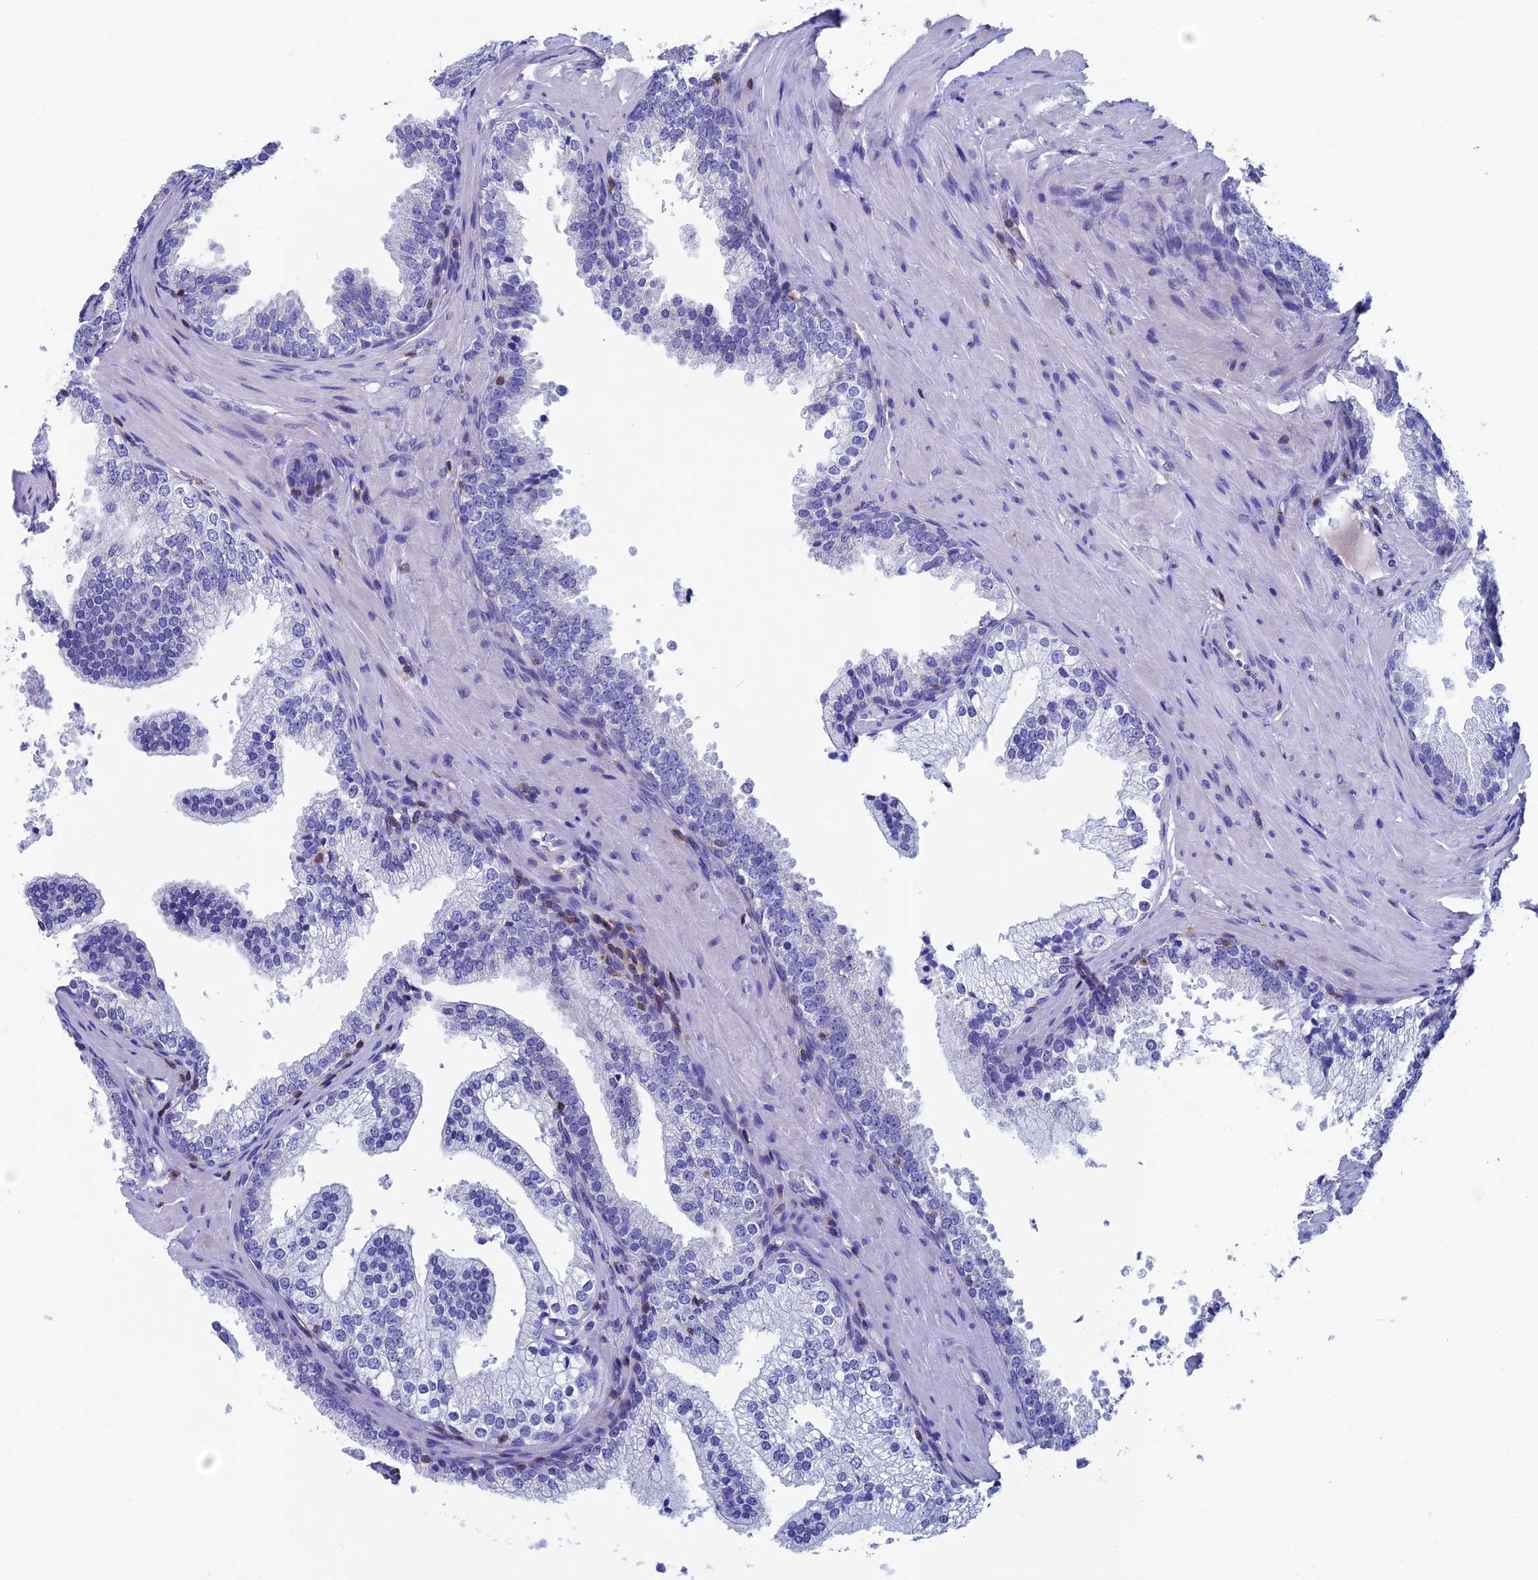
{"staining": {"intensity": "negative", "quantity": "none", "location": "none"}, "tissue": "prostate", "cell_type": "Glandular cells", "image_type": "normal", "snomed": [{"axis": "morphology", "description": "Normal tissue, NOS"}, {"axis": "topography", "description": "Prostate"}], "caption": "An IHC micrograph of unremarkable prostate is shown. There is no staining in glandular cells of prostate. (Immunohistochemistry, brightfield microscopy, high magnification).", "gene": "SEPTIN1", "patient": {"sex": "male", "age": 60}}